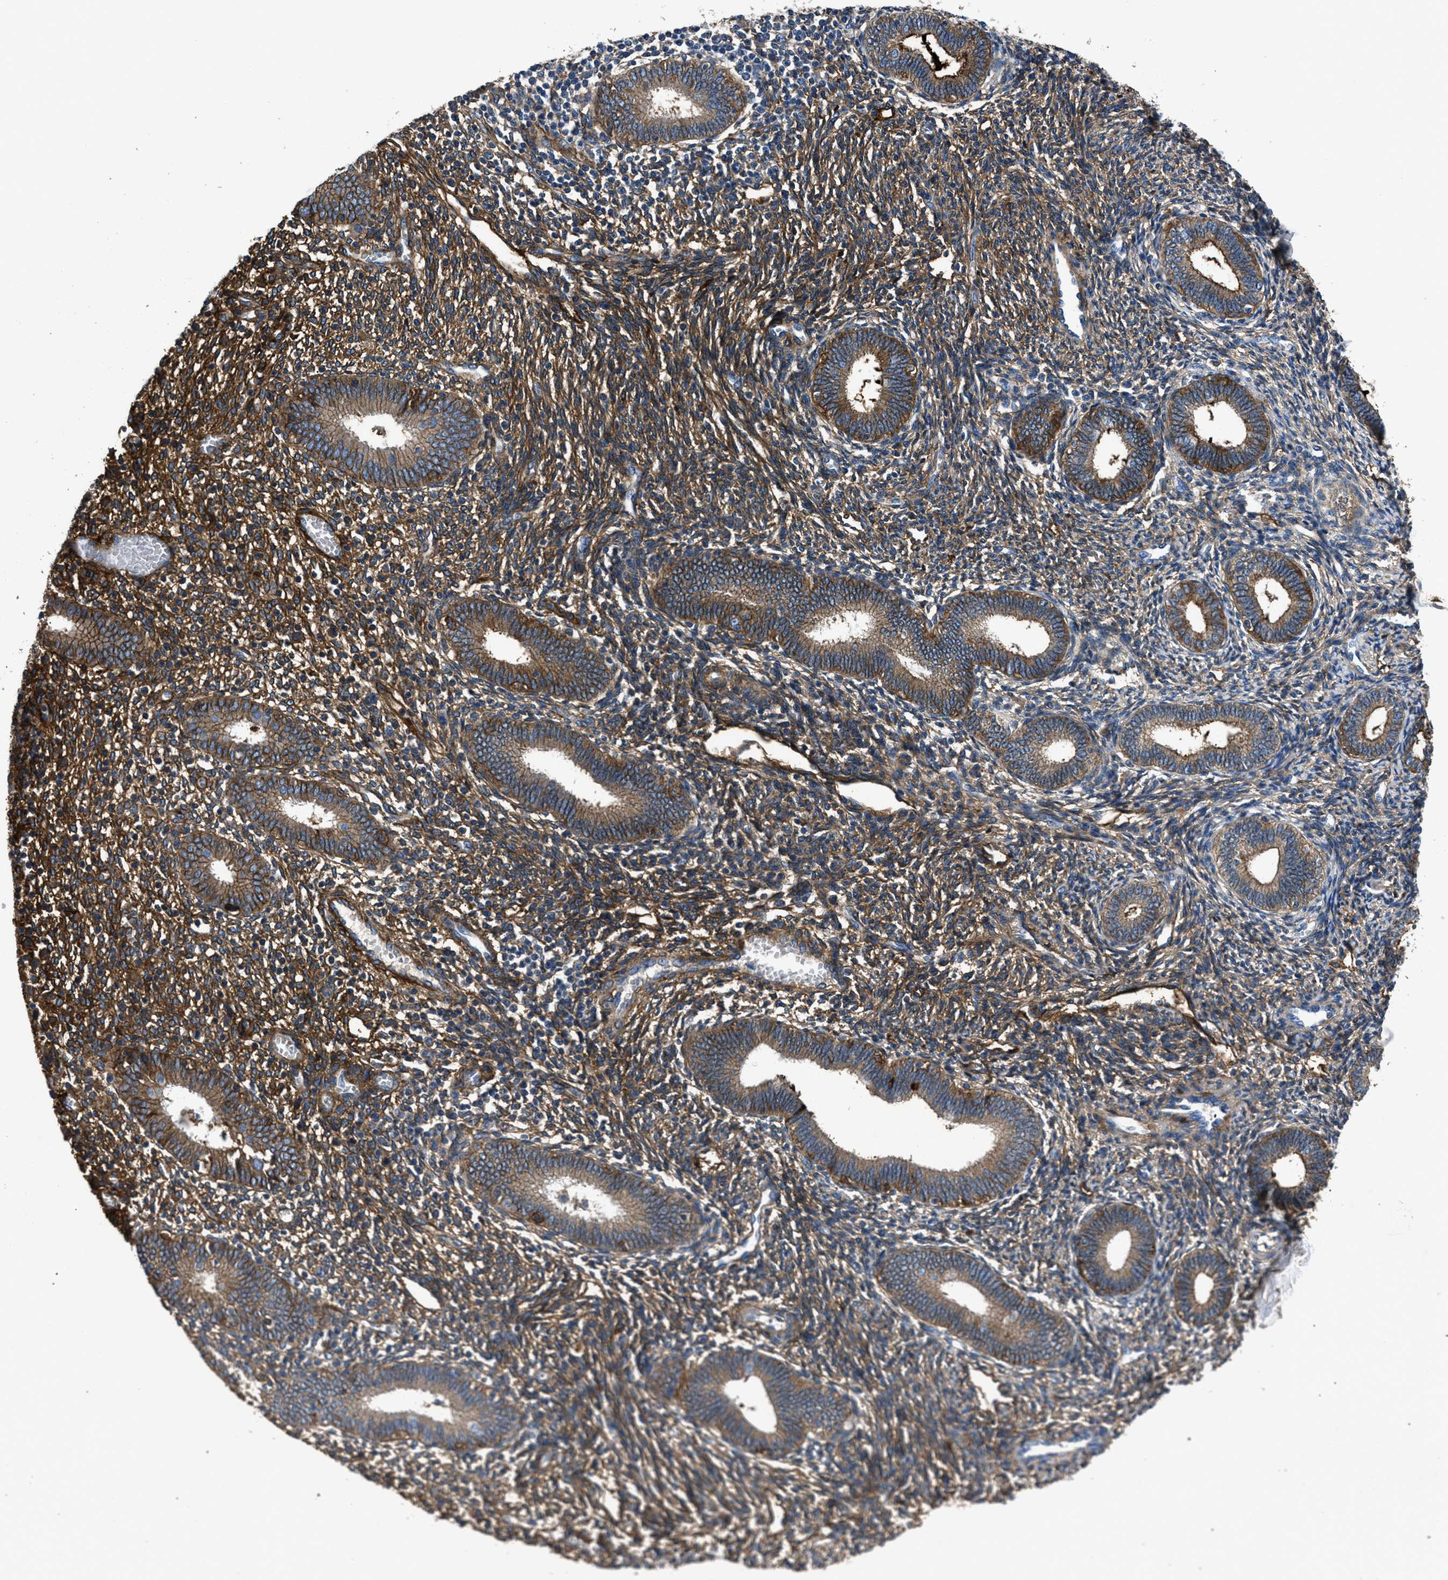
{"staining": {"intensity": "moderate", "quantity": ">75%", "location": "cytoplasmic/membranous"}, "tissue": "endometrium", "cell_type": "Cells in endometrial stroma", "image_type": "normal", "snomed": [{"axis": "morphology", "description": "Normal tissue, NOS"}, {"axis": "topography", "description": "Endometrium"}], "caption": "Immunohistochemical staining of unremarkable endometrium demonstrates >75% levels of moderate cytoplasmic/membranous protein staining in approximately >75% of cells in endometrial stroma. (brown staining indicates protein expression, while blue staining denotes nuclei).", "gene": "CD276", "patient": {"sex": "female", "age": 41}}